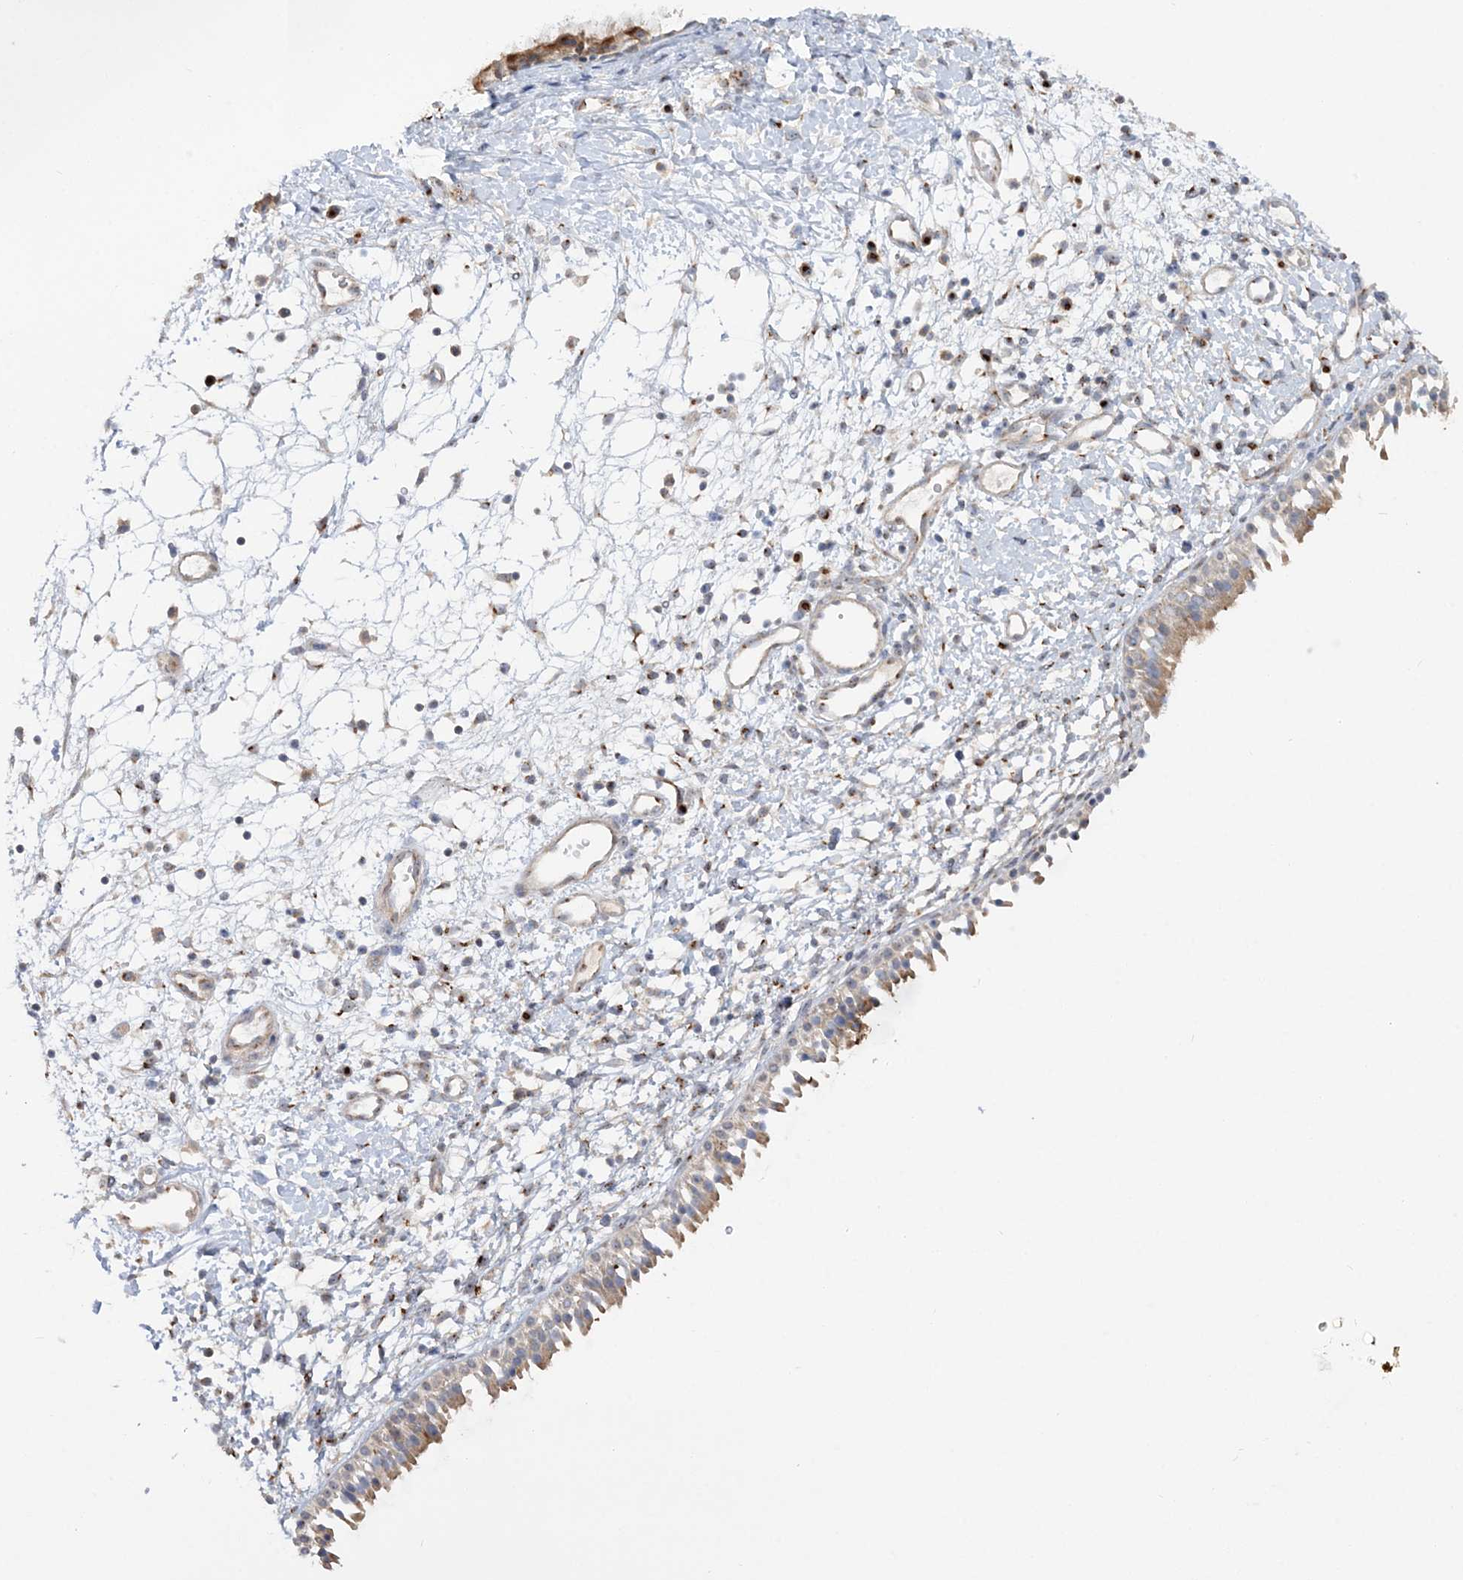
{"staining": {"intensity": "moderate", "quantity": "25%-75%", "location": "cytoplasmic/membranous"}, "tissue": "nasopharynx", "cell_type": "Respiratory epithelial cells", "image_type": "normal", "snomed": [{"axis": "morphology", "description": "Normal tissue, NOS"}, {"axis": "topography", "description": "Nasopharynx"}], "caption": "Moderate cytoplasmic/membranous staining for a protein is seen in about 25%-75% of respiratory epithelial cells of benign nasopharynx using immunohistochemistry.", "gene": "MMADHC", "patient": {"sex": "male", "age": 22}}